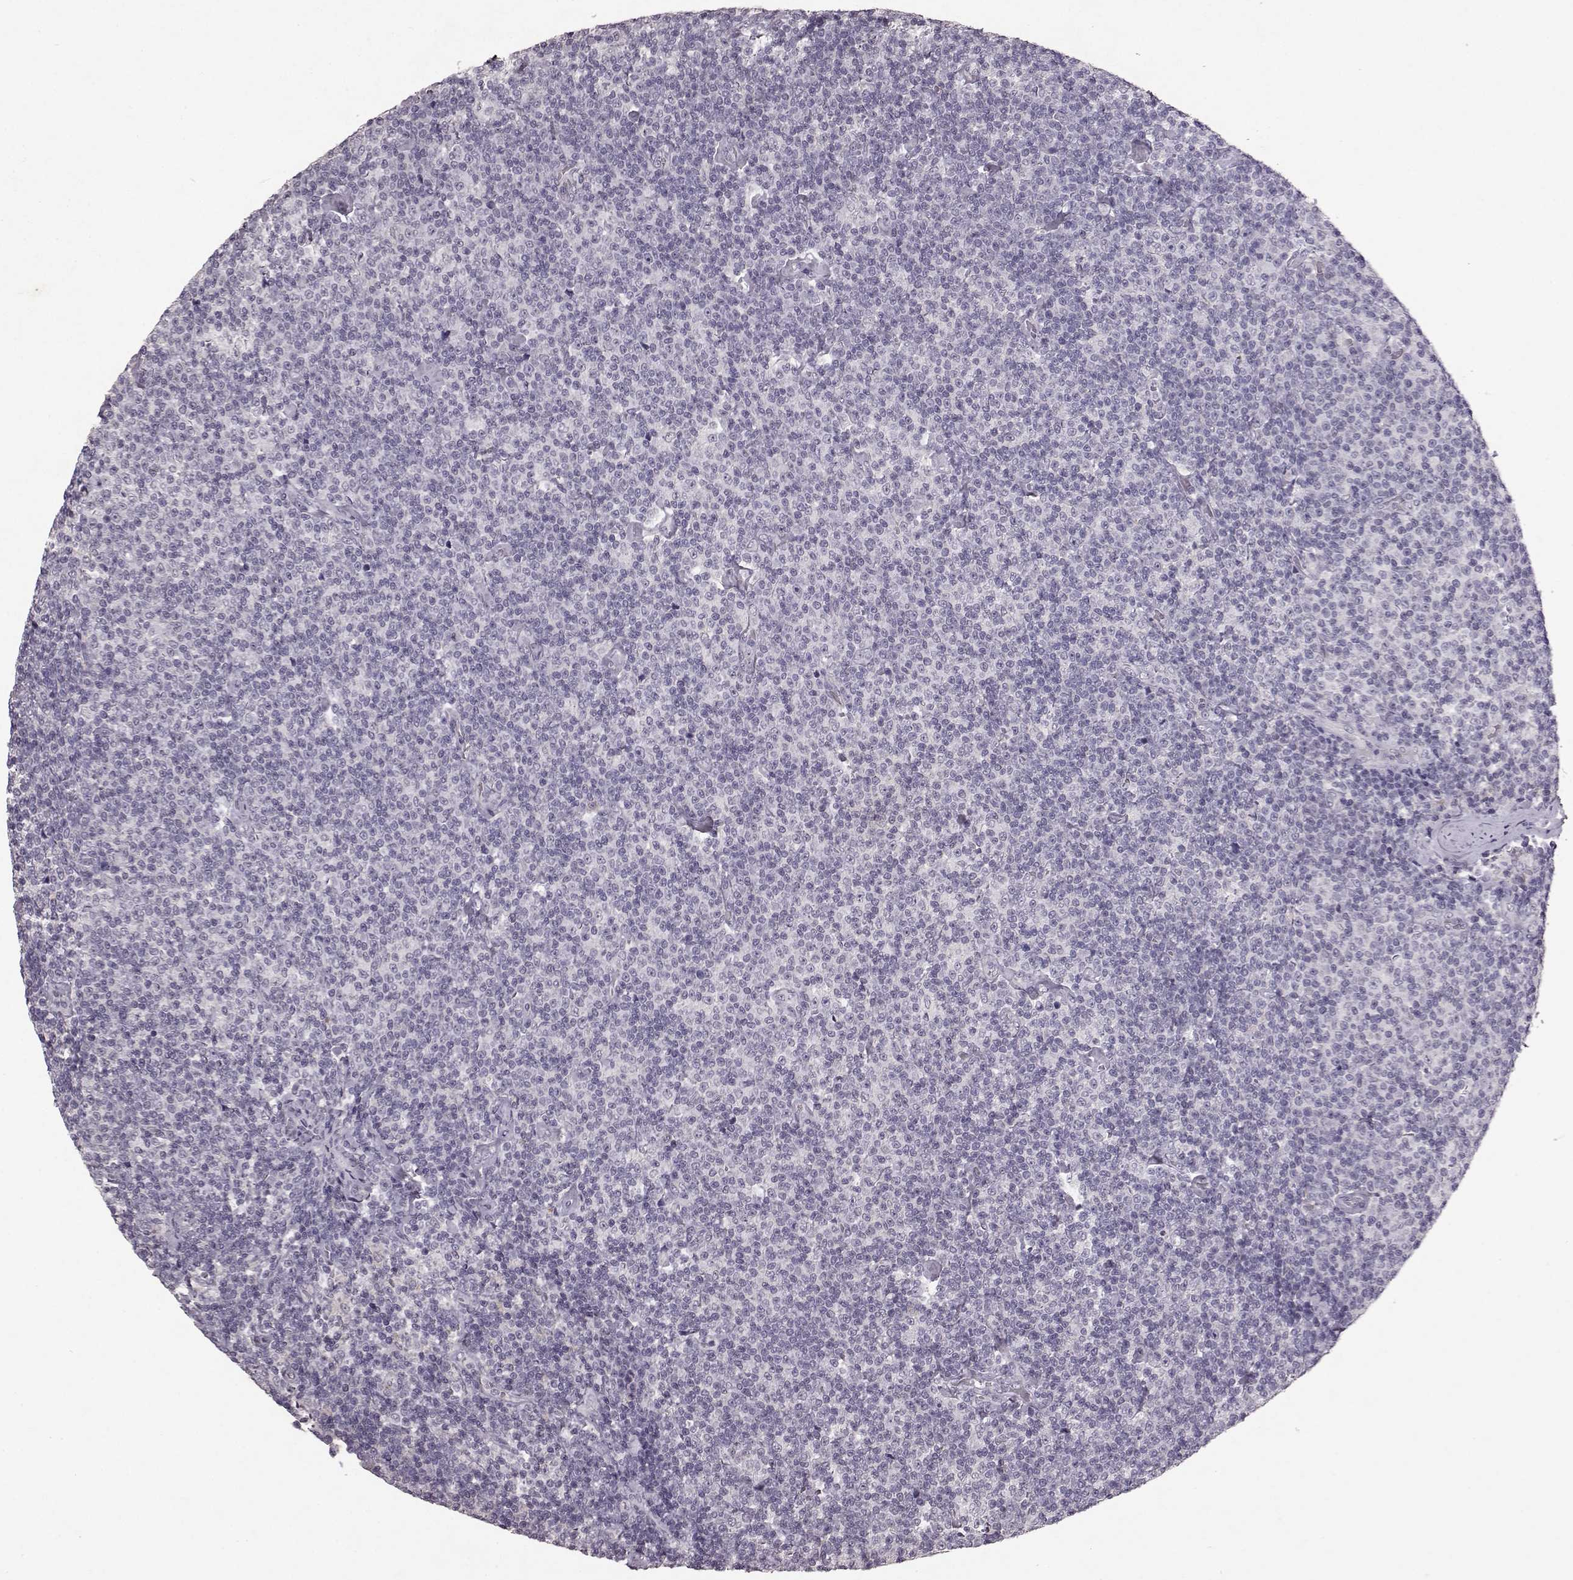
{"staining": {"intensity": "negative", "quantity": "none", "location": "none"}, "tissue": "lymphoma", "cell_type": "Tumor cells", "image_type": "cancer", "snomed": [{"axis": "morphology", "description": "Malignant lymphoma, non-Hodgkin's type, Low grade"}, {"axis": "topography", "description": "Lymph node"}], "caption": "Immunohistochemistry (IHC) of human low-grade malignant lymphoma, non-Hodgkin's type demonstrates no positivity in tumor cells.", "gene": "FRRS1L", "patient": {"sex": "male", "age": 81}}